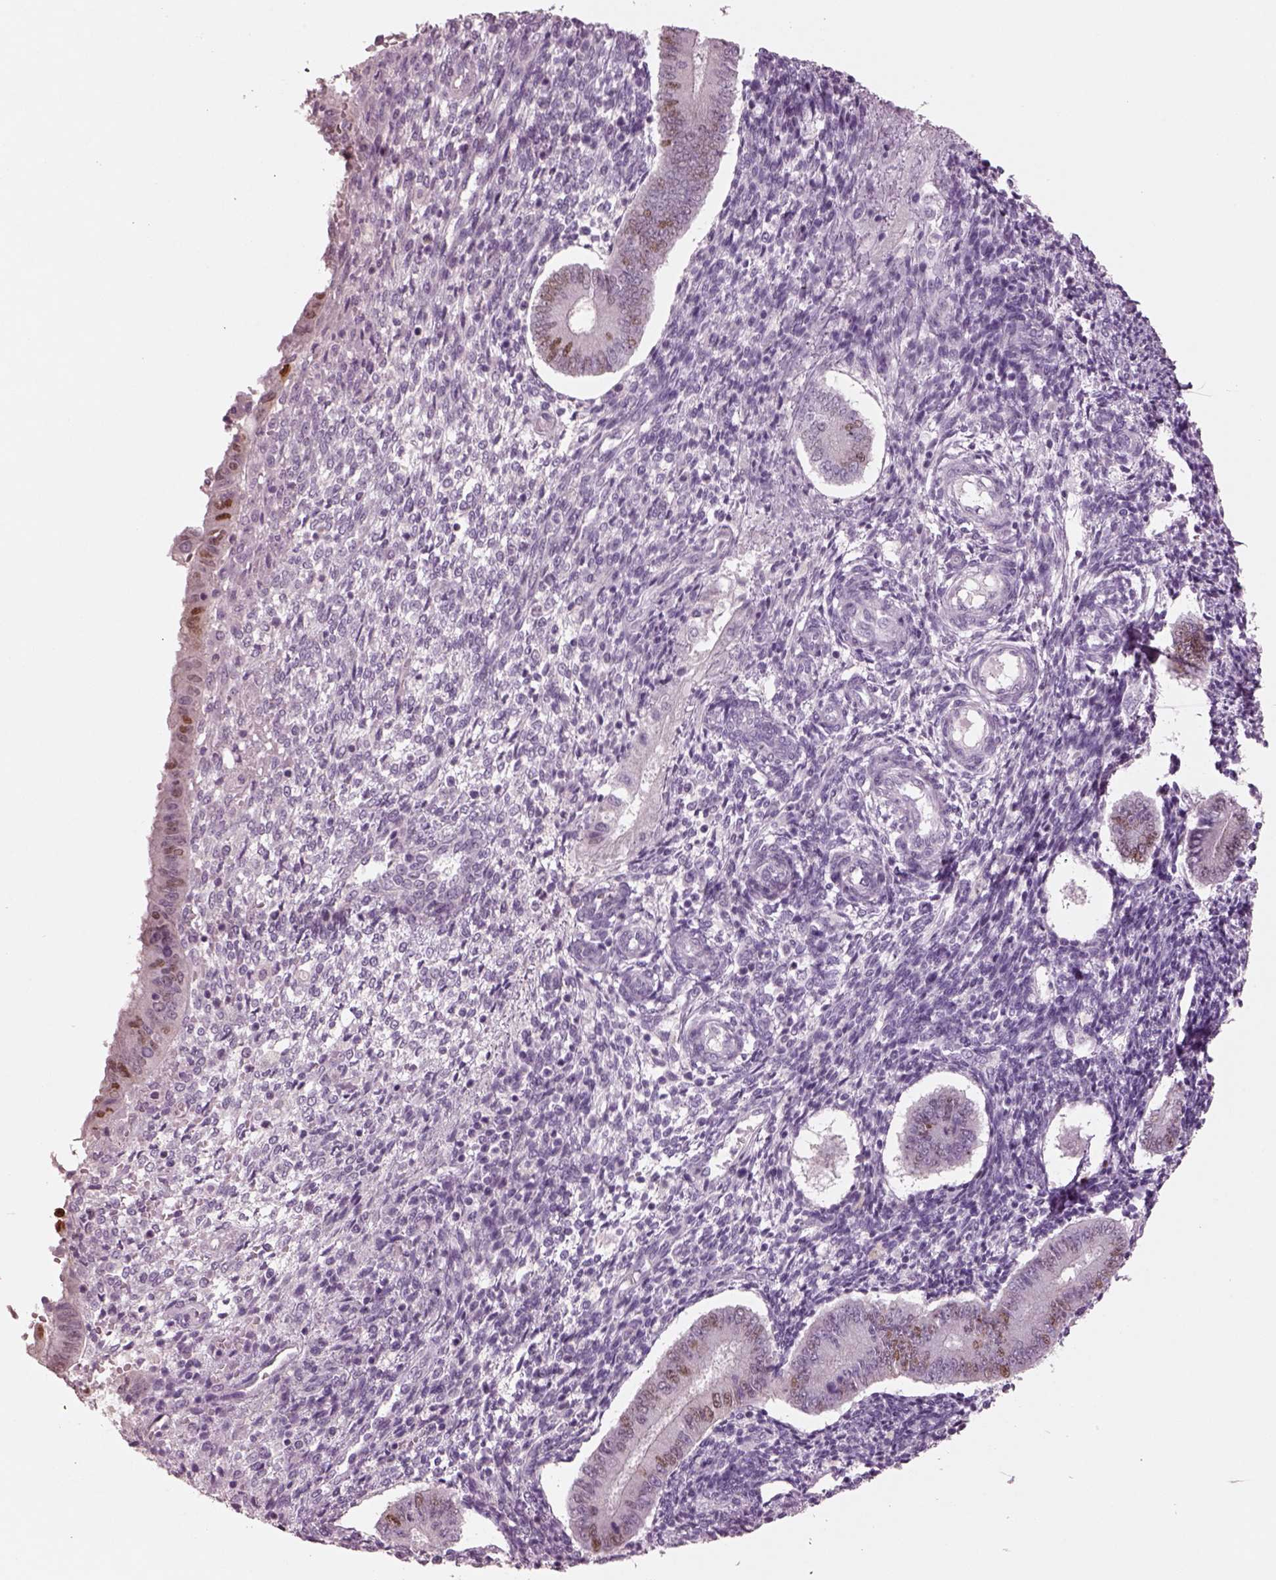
{"staining": {"intensity": "negative", "quantity": "none", "location": "none"}, "tissue": "endometrium", "cell_type": "Cells in endometrial stroma", "image_type": "normal", "snomed": [{"axis": "morphology", "description": "Normal tissue, NOS"}, {"axis": "topography", "description": "Endometrium"}], "caption": "Cells in endometrial stroma are negative for brown protein staining in benign endometrium. (DAB IHC with hematoxylin counter stain).", "gene": "SOX9", "patient": {"sex": "female", "age": 40}}